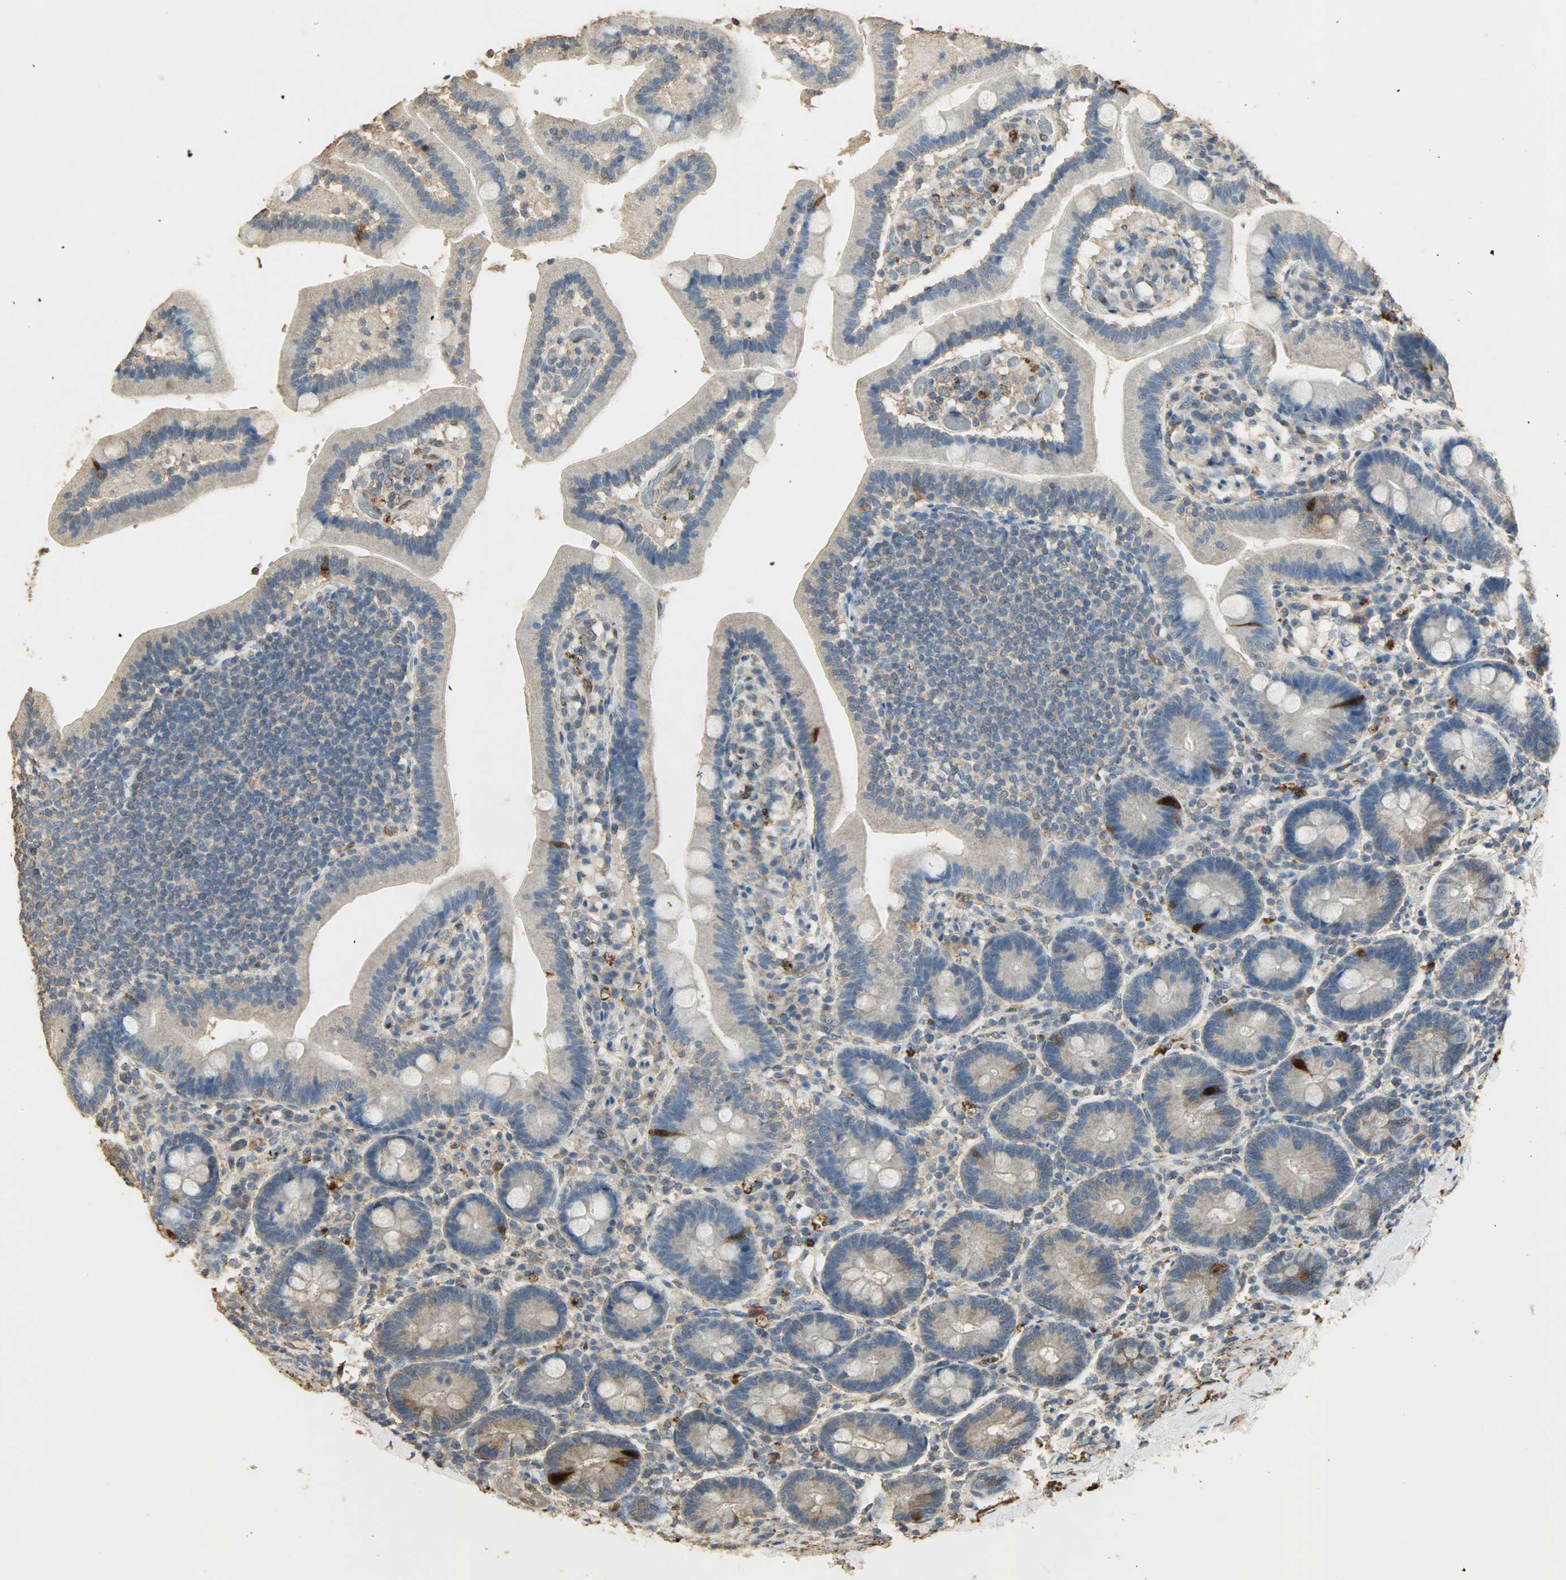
{"staining": {"intensity": "moderate", "quantity": "<25%", "location": "cytoplasmic/membranous"}, "tissue": "duodenum", "cell_type": "Glandular cells", "image_type": "normal", "snomed": [{"axis": "morphology", "description": "Normal tissue, NOS"}, {"axis": "topography", "description": "Duodenum"}], "caption": "Moderate cytoplasmic/membranous expression is appreciated in about <25% of glandular cells in benign duodenum.", "gene": "ASB9", "patient": {"sex": "male", "age": 66}}